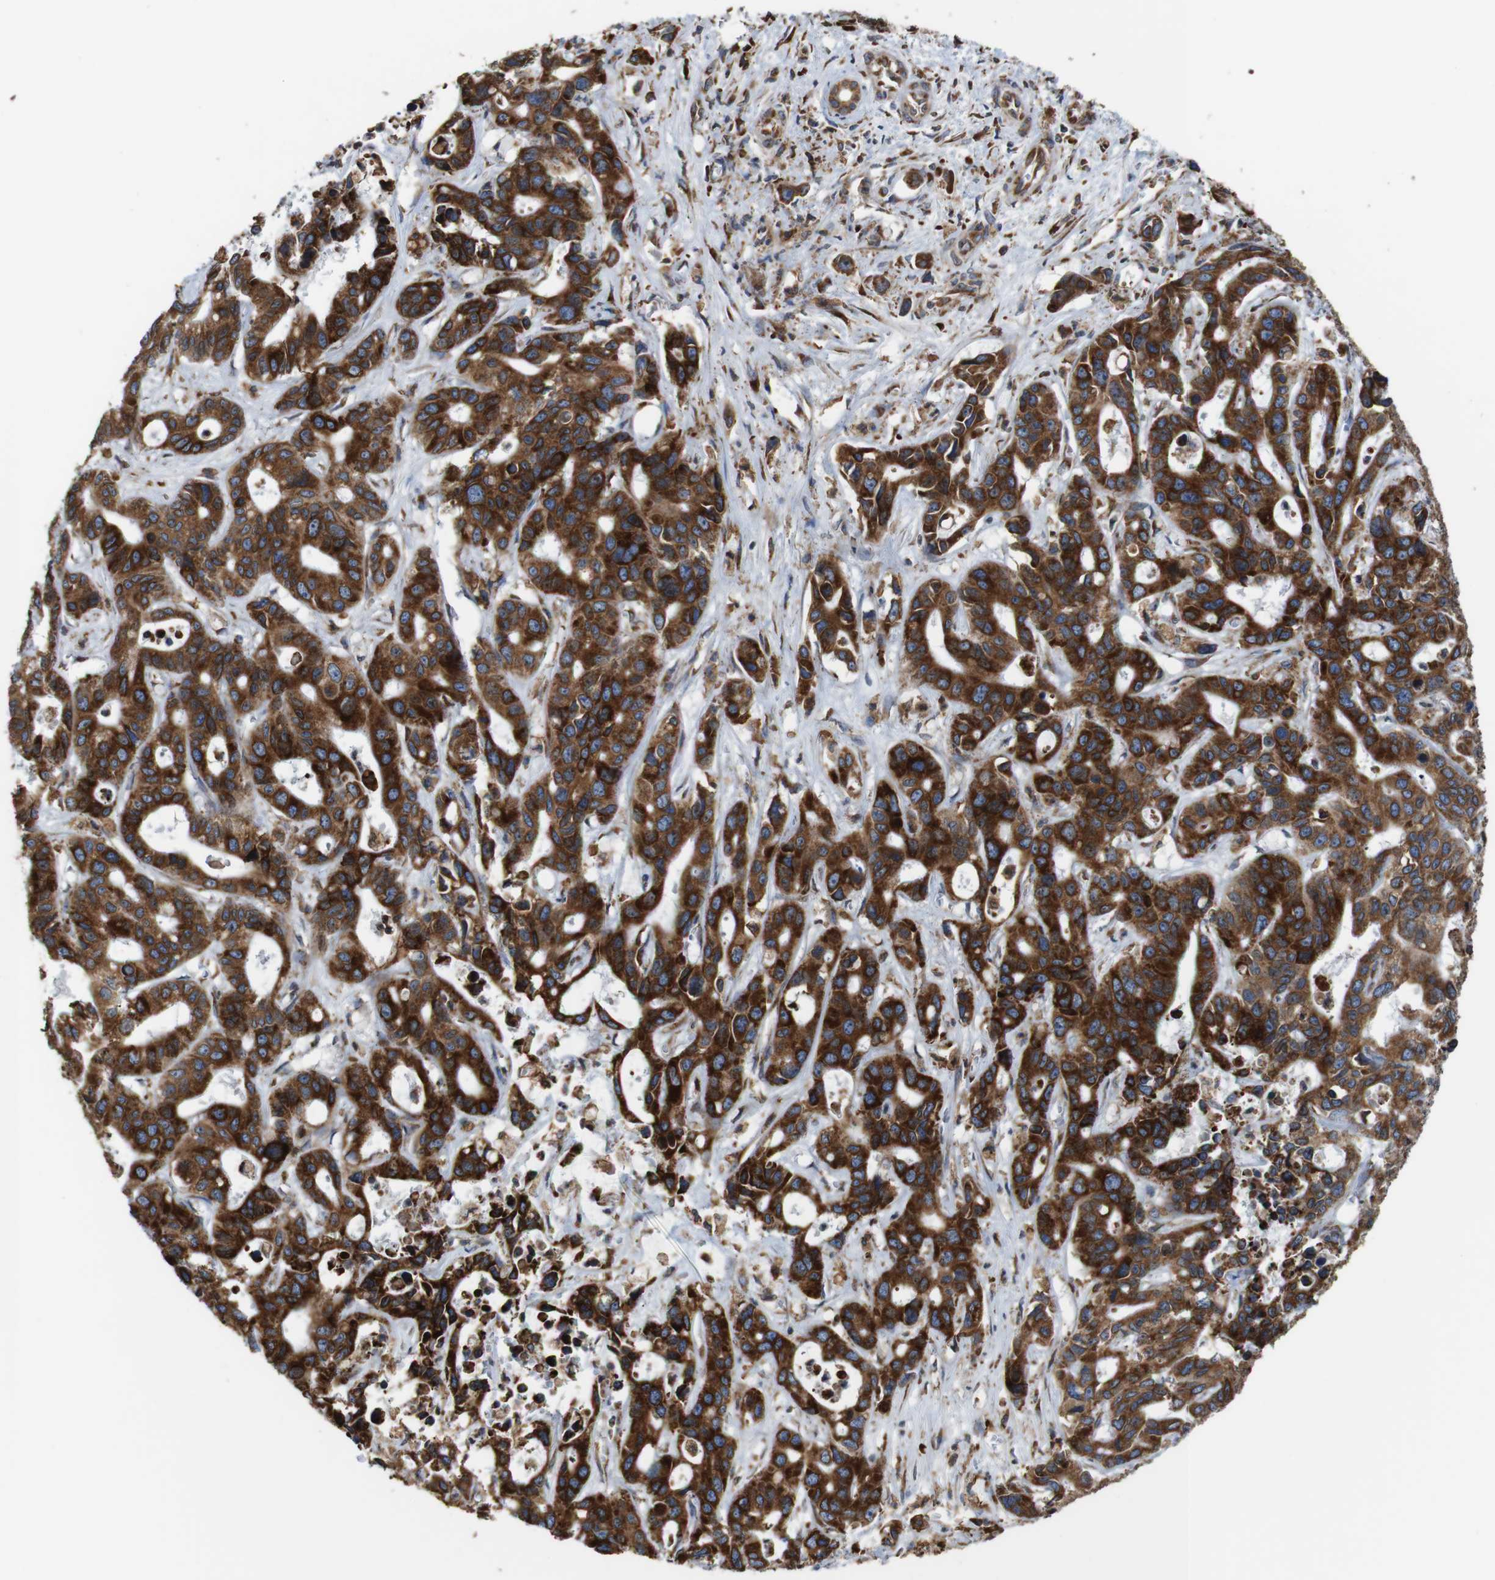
{"staining": {"intensity": "strong", "quantity": ">75%", "location": "cytoplasmic/membranous"}, "tissue": "liver cancer", "cell_type": "Tumor cells", "image_type": "cancer", "snomed": [{"axis": "morphology", "description": "Cholangiocarcinoma"}, {"axis": "topography", "description": "Liver"}], "caption": "About >75% of tumor cells in liver cancer display strong cytoplasmic/membranous protein expression as visualized by brown immunohistochemical staining.", "gene": "UGGT1", "patient": {"sex": "female", "age": 65}}